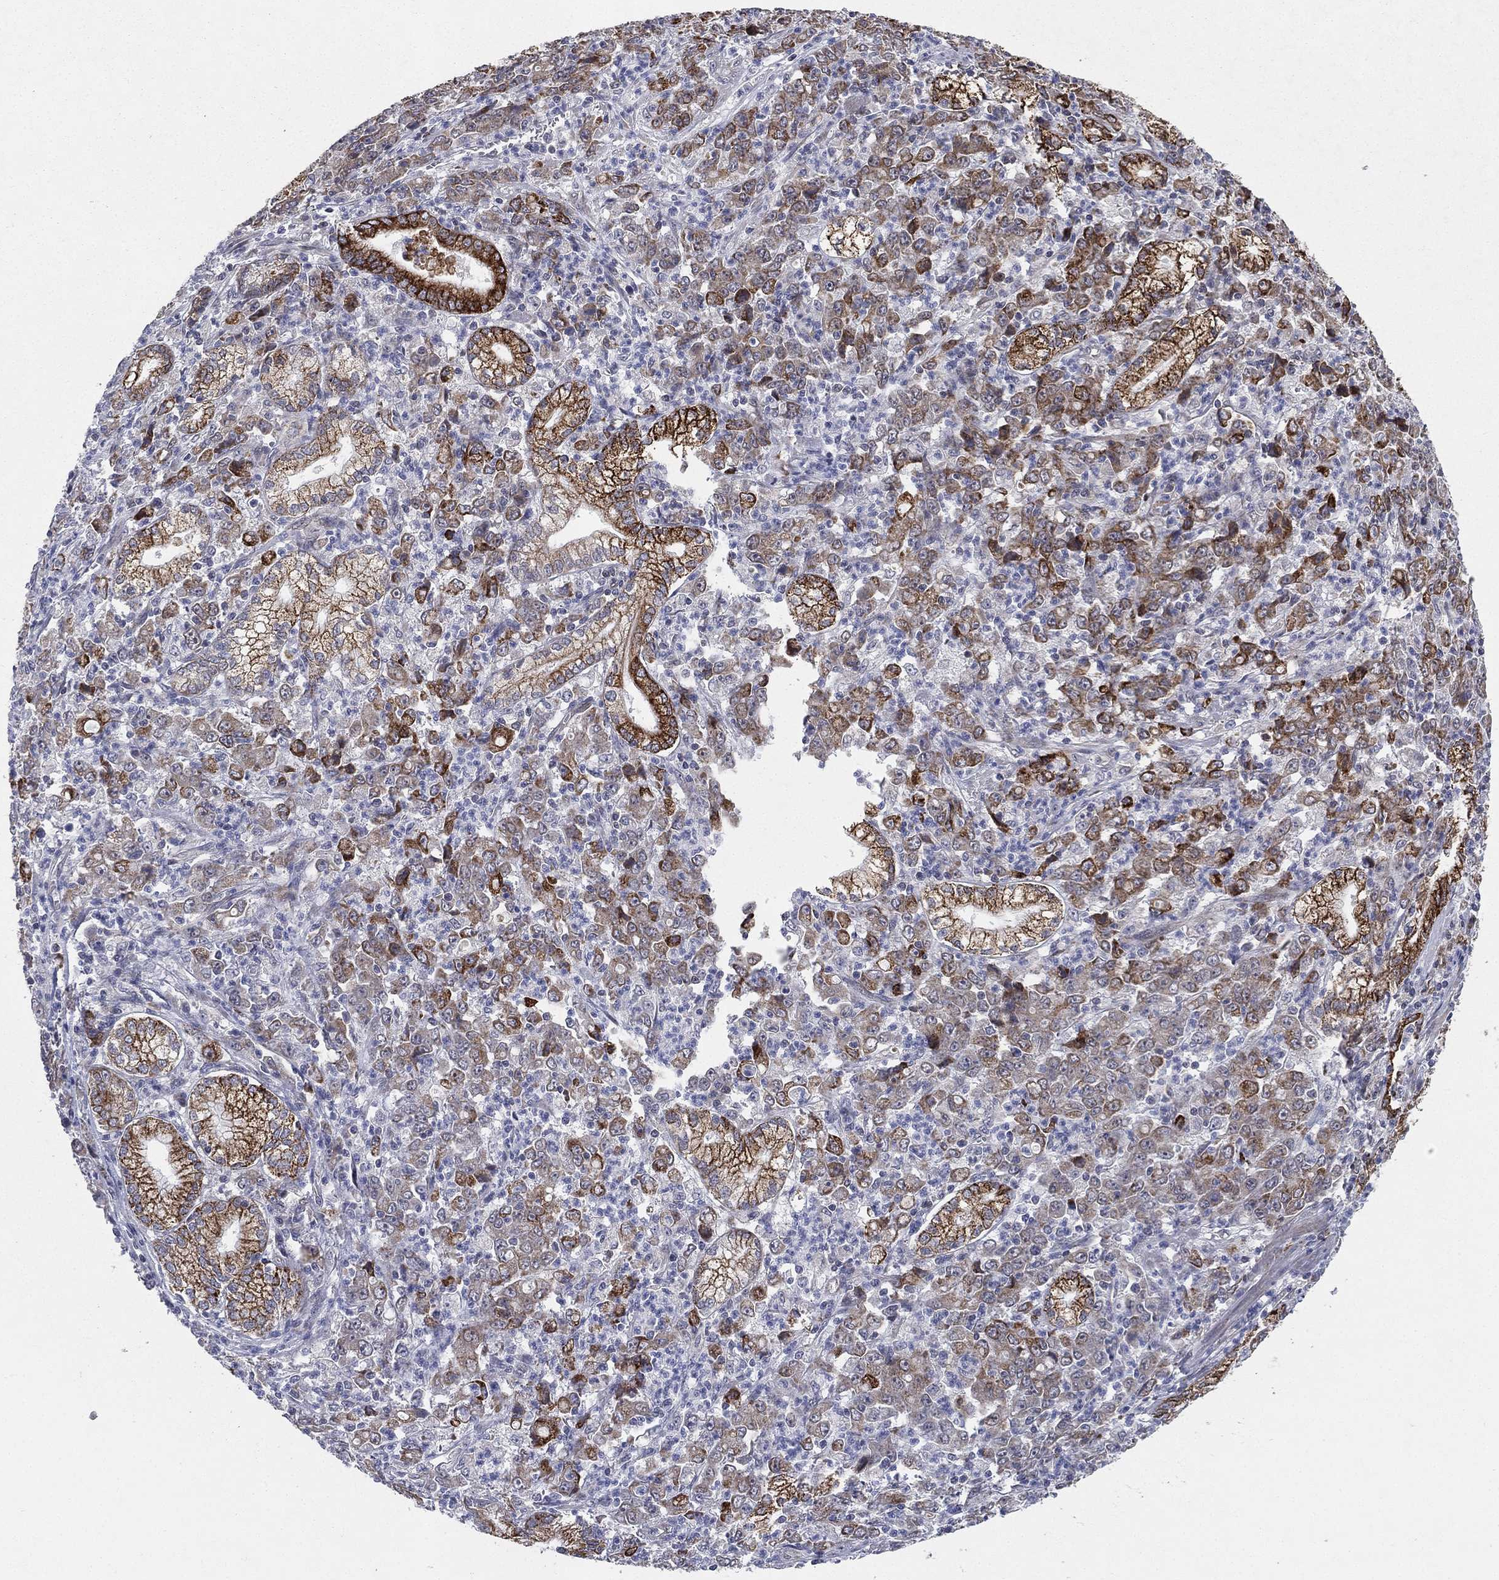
{"staining": {"intensity": "strong", "quantity": "25%-75%", "location": "cytoplasmic/membranous"}, "tissue": "stomach cancer", "cell_type": "Tumor cells", "image_type": "cancer", "snomed": [{"axis": "morphology", "description": "Adenocarcinoma, NOS"}, {"axis": "topography", "description": "Stomach, lower"}], "caption": "An immunohistochemistry micrograph of tumor tissue is shown. Protein staining in brown shows strong cytoplasmic/membranous positivity in stomach adenocarcinoma within tumor cells.", "gene": "KAT14", "patient": {"sex": "female", "age": 71}}